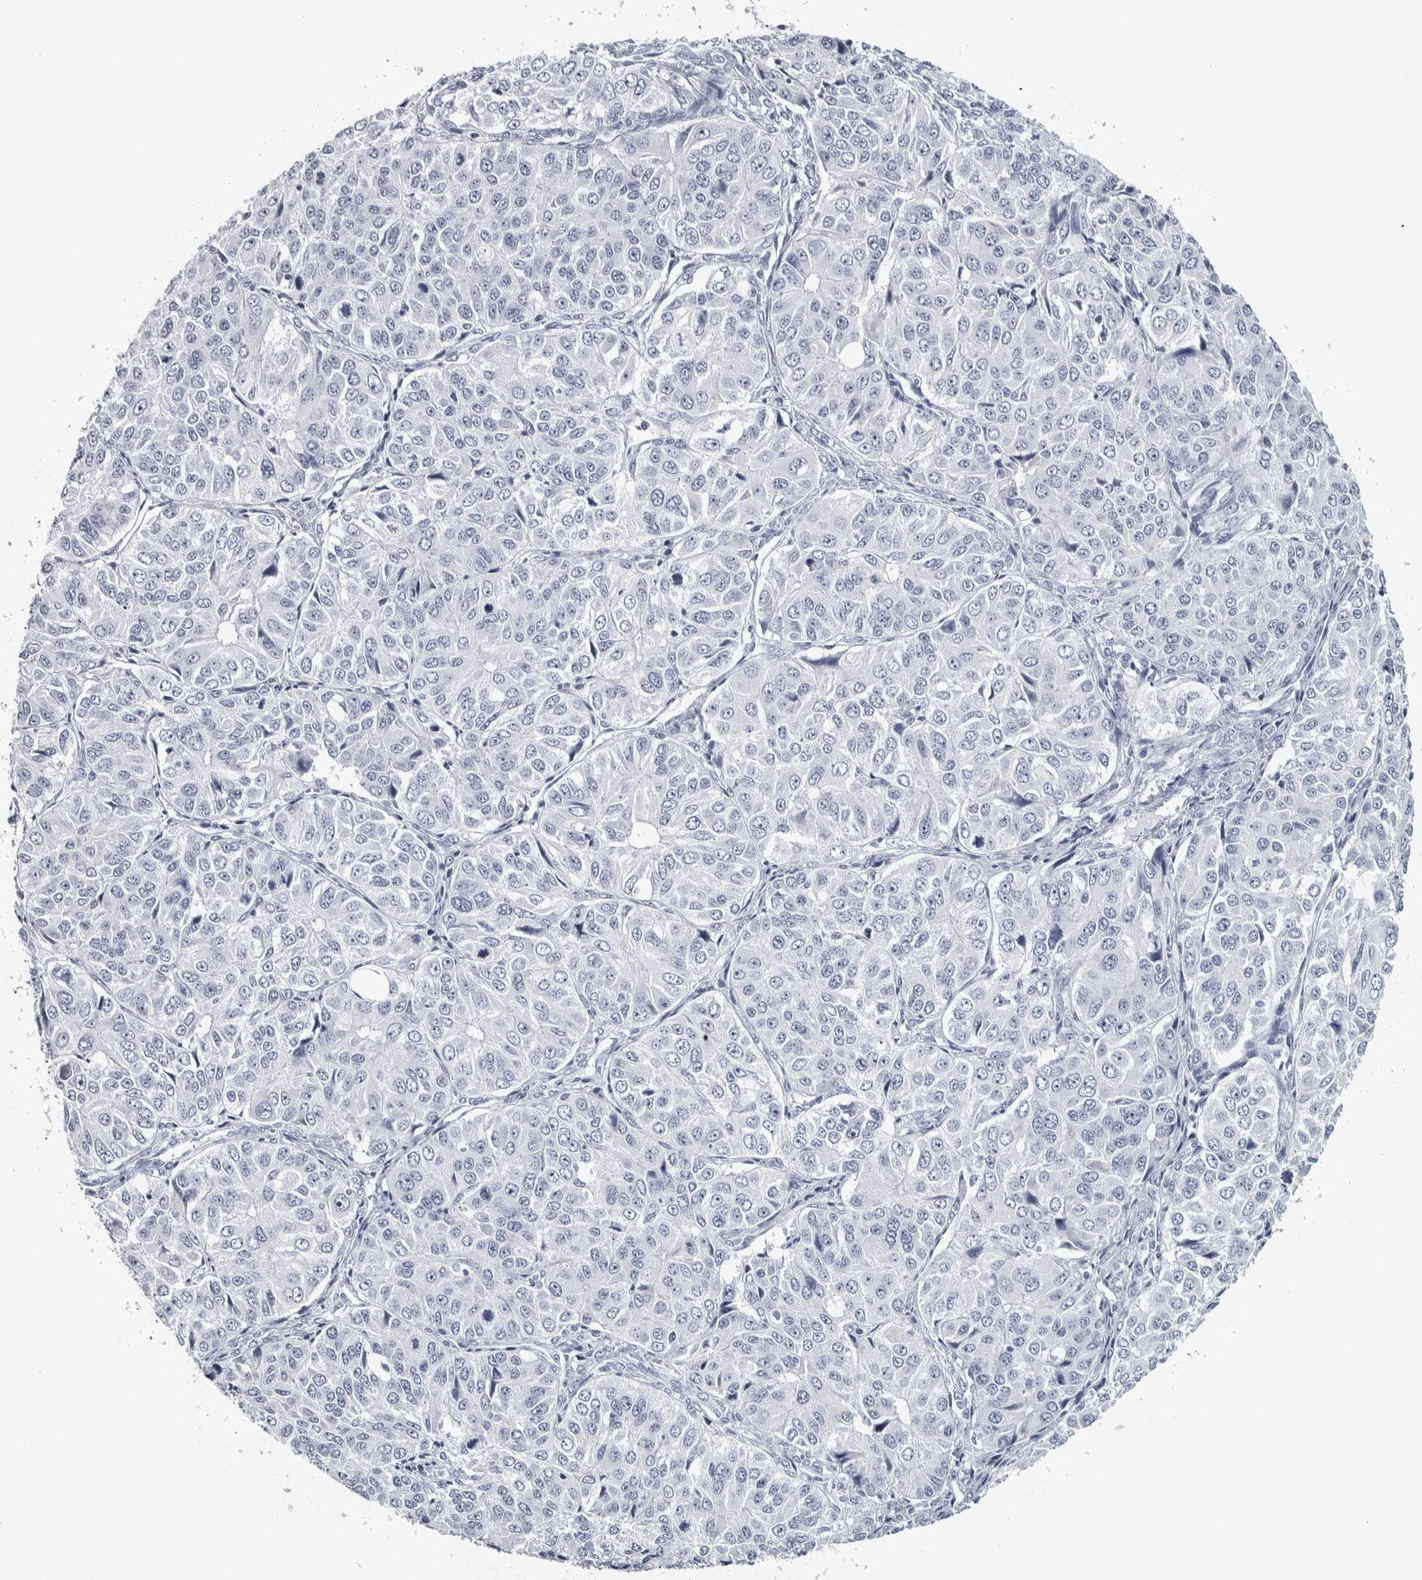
{"staining": {"intensity": "negative", "quantity": "none", "location": "none"}, "tissue": "ovarian cancer", "cell_type": "Tumor cells", "image_type": "cancer", "snomed": [{"axis": "morphology", "description": "Carcinoma, endometroid"}, {"axis": "topography", "description": "Ovary"}], "caption": "Endometroid carcinoma (ovarian) was stained to show a protein in brown. There is no significant staining in tumor cells.", "gene": "NECAB1", "patient": {"sex": "female", "age": 51}}